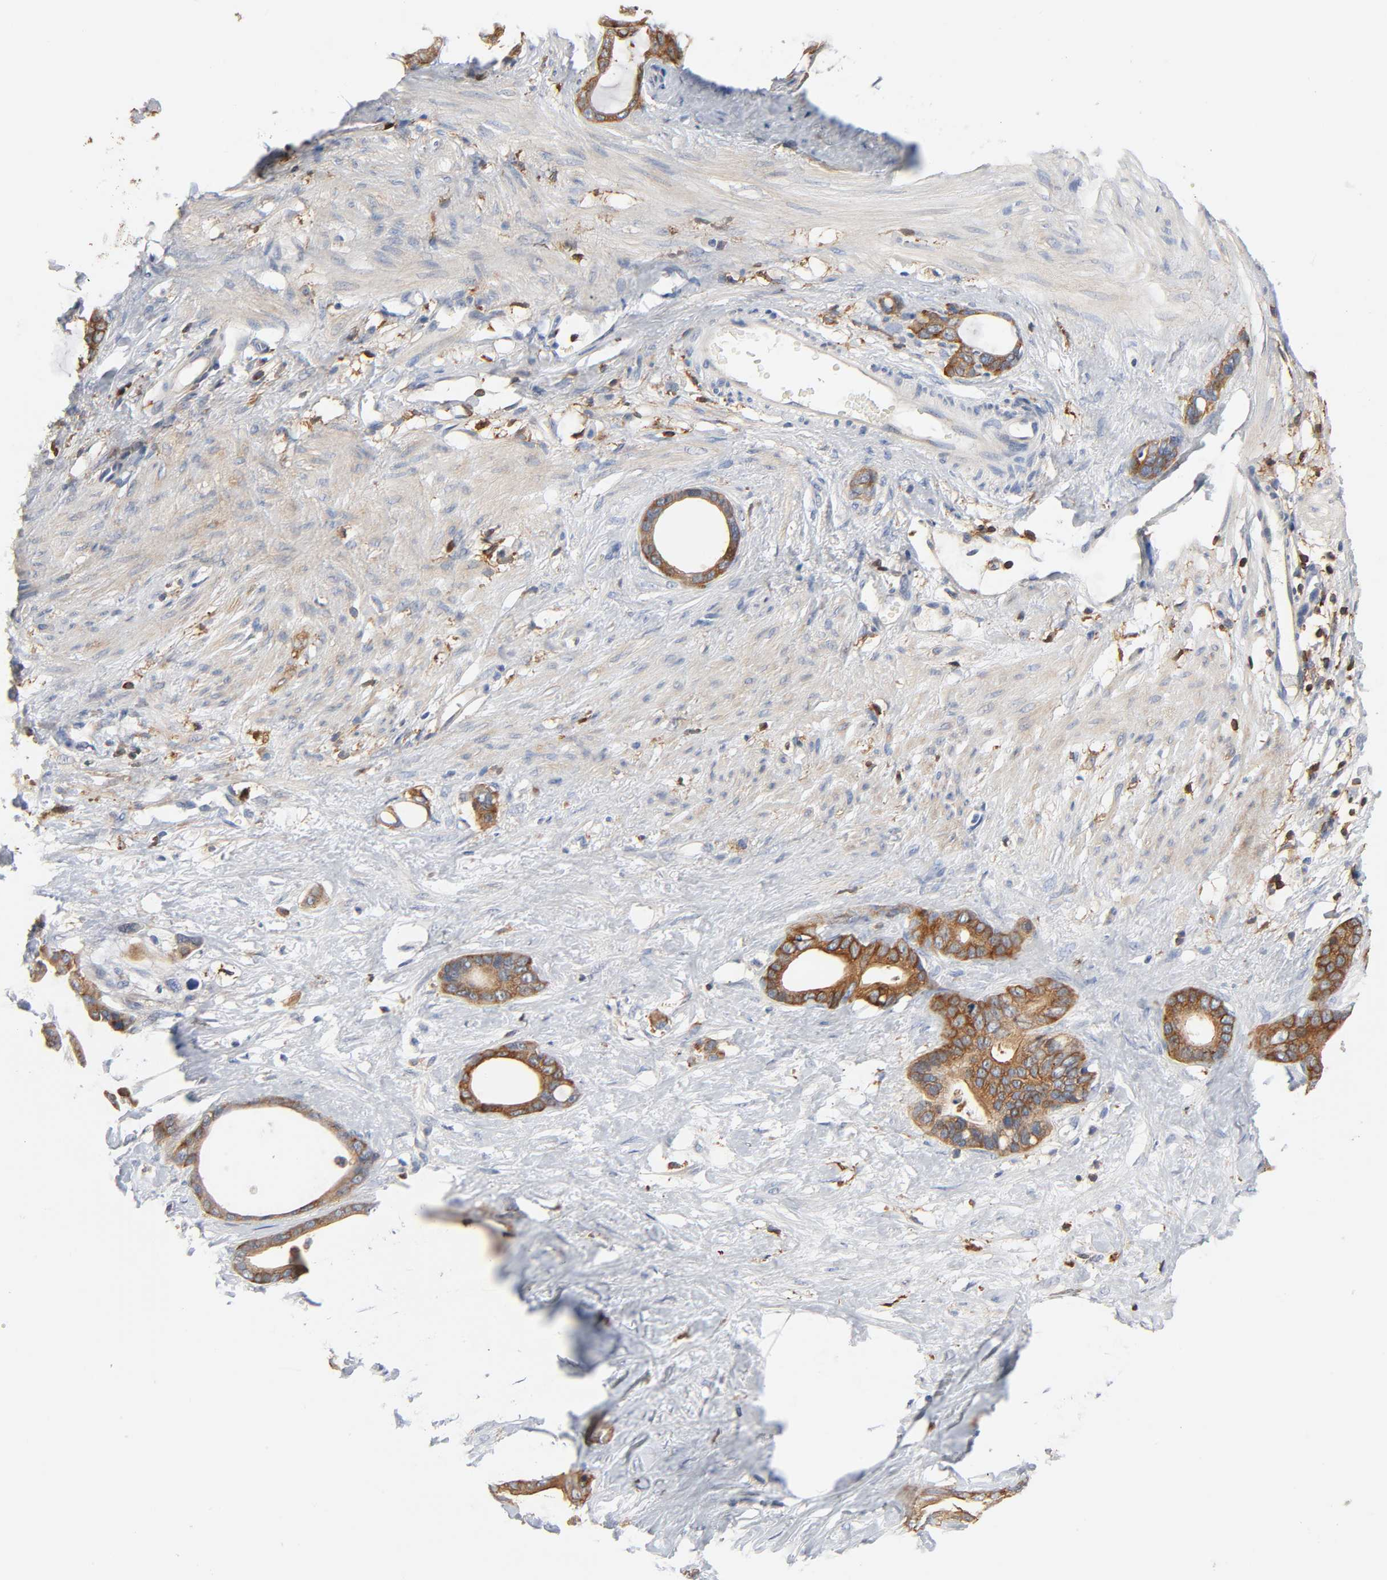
{"staining": {"intensity": "strong", "quantity": ">75%", "location": "cytoplasmic/membranous"}, "tissue": "stomach cancer", "cell_type": "Tumor cells", "image_type": "cancer", "snomed": [{"axis": "morphology", "description": "Adenocarcinoma, NOS"}, {"axis": "topography", "description": "Stomach"}], "caption": "A photomicrograph showing strong cytoplasmic/membranous expression in approximately >75% of tumor cells in stomach cancer (adenocarcinoma), as visualized by brown immunohistochemical staining.", "gene": "BIN1", "patient": {"sex": "female", "age": 75}}